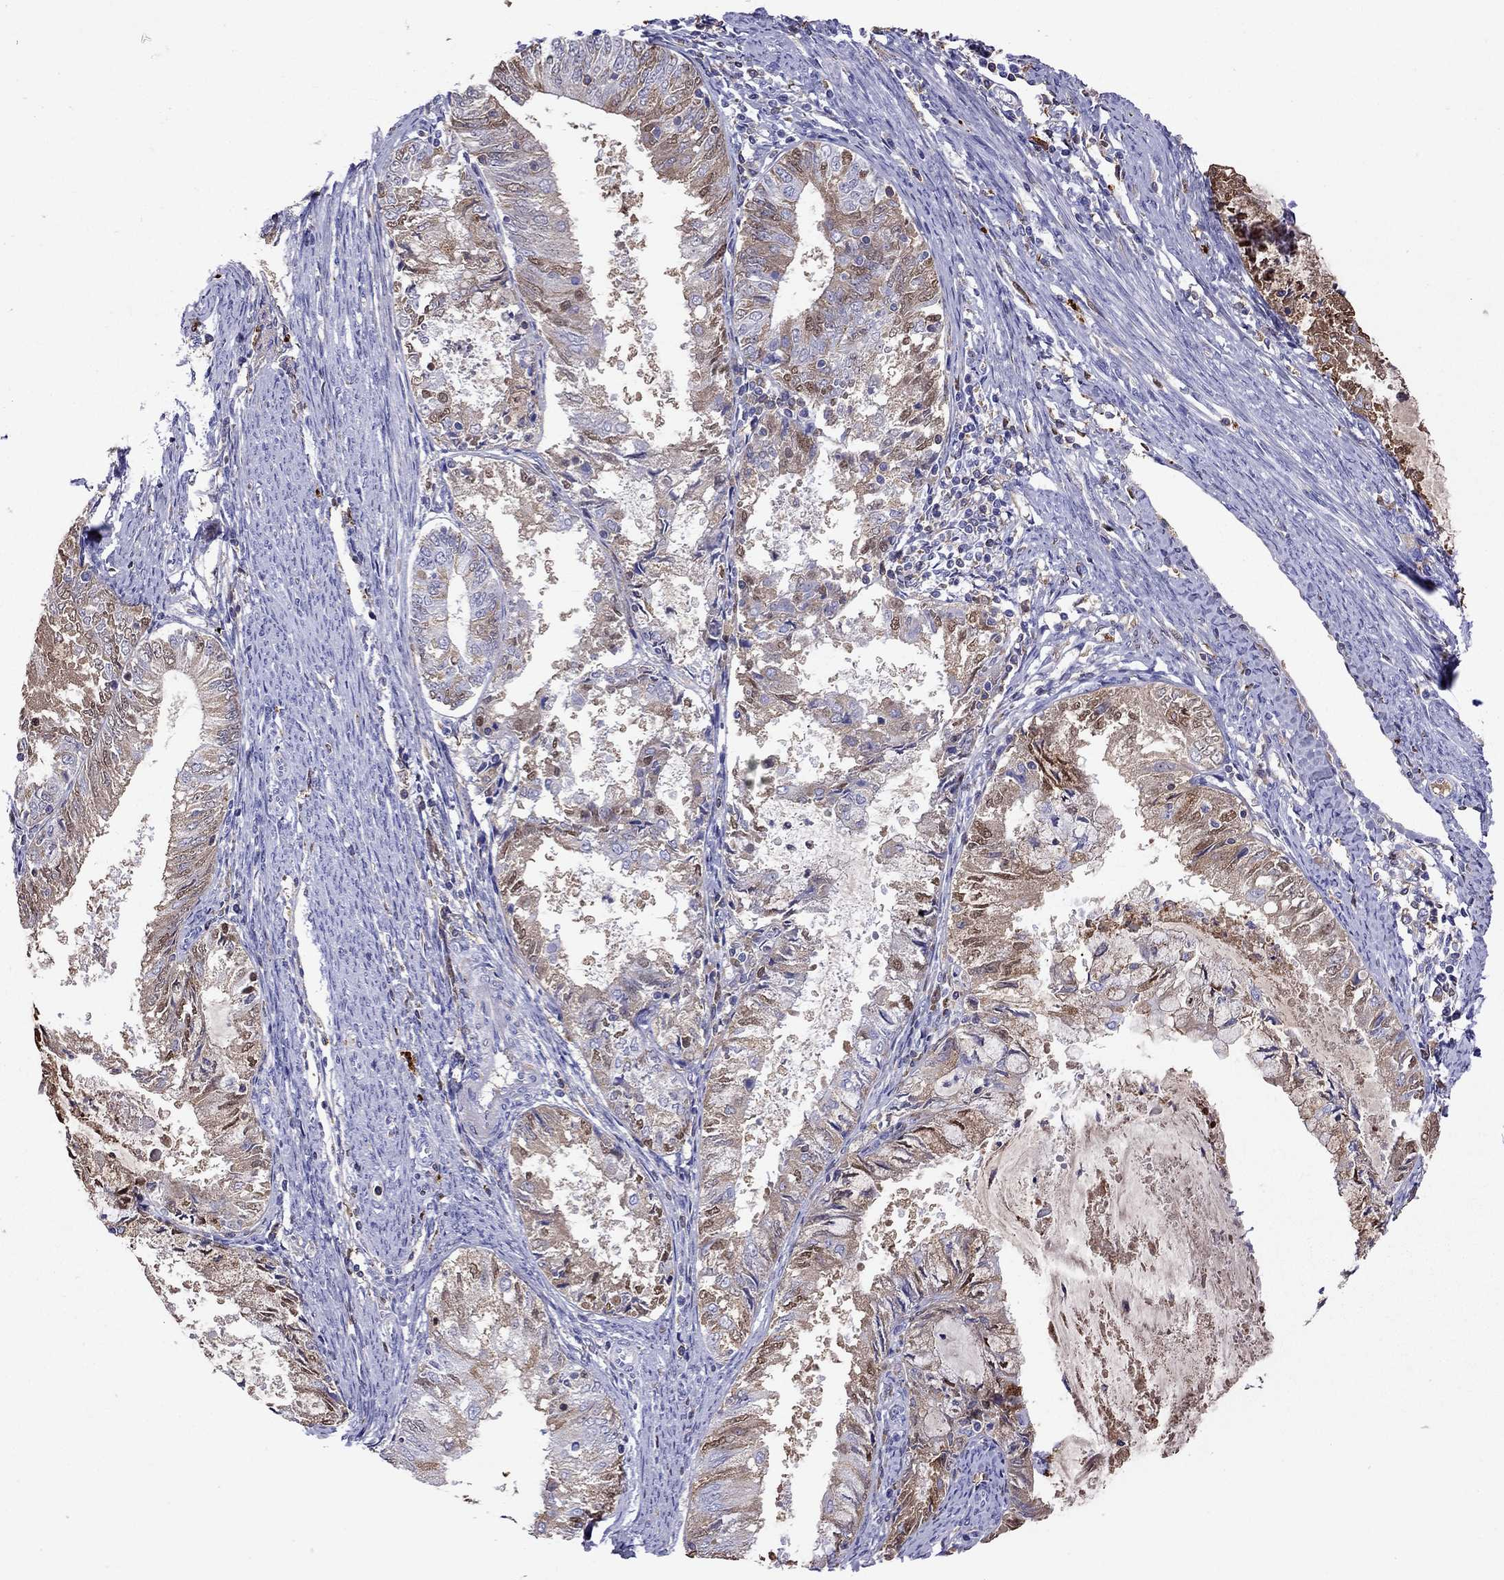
{"staining": {"intensity": "moderate", "quantity": "<25%", "location": "cytoplasmic/membranous"}, "tissue": "endometrial cancer", "cell_type": "Tumor cells", "image_type": "cancer", "snomed": [{"axis": "morphology", "description": "Adenocarcinoma, NOS"}, {"axis": "topography", "description": "Endometrium"}], "caption": "Endometrial cancer (adenocarcinoma) stained with DAB (3,3'-diaminobenzidine) immunohistochemistry reveals low levels of moderate cytoplasmic/membranous staining in approximately <25% of tumor cells.", "gene": "SERPINA3", "patient": {"sex": "female", "age": 57}}